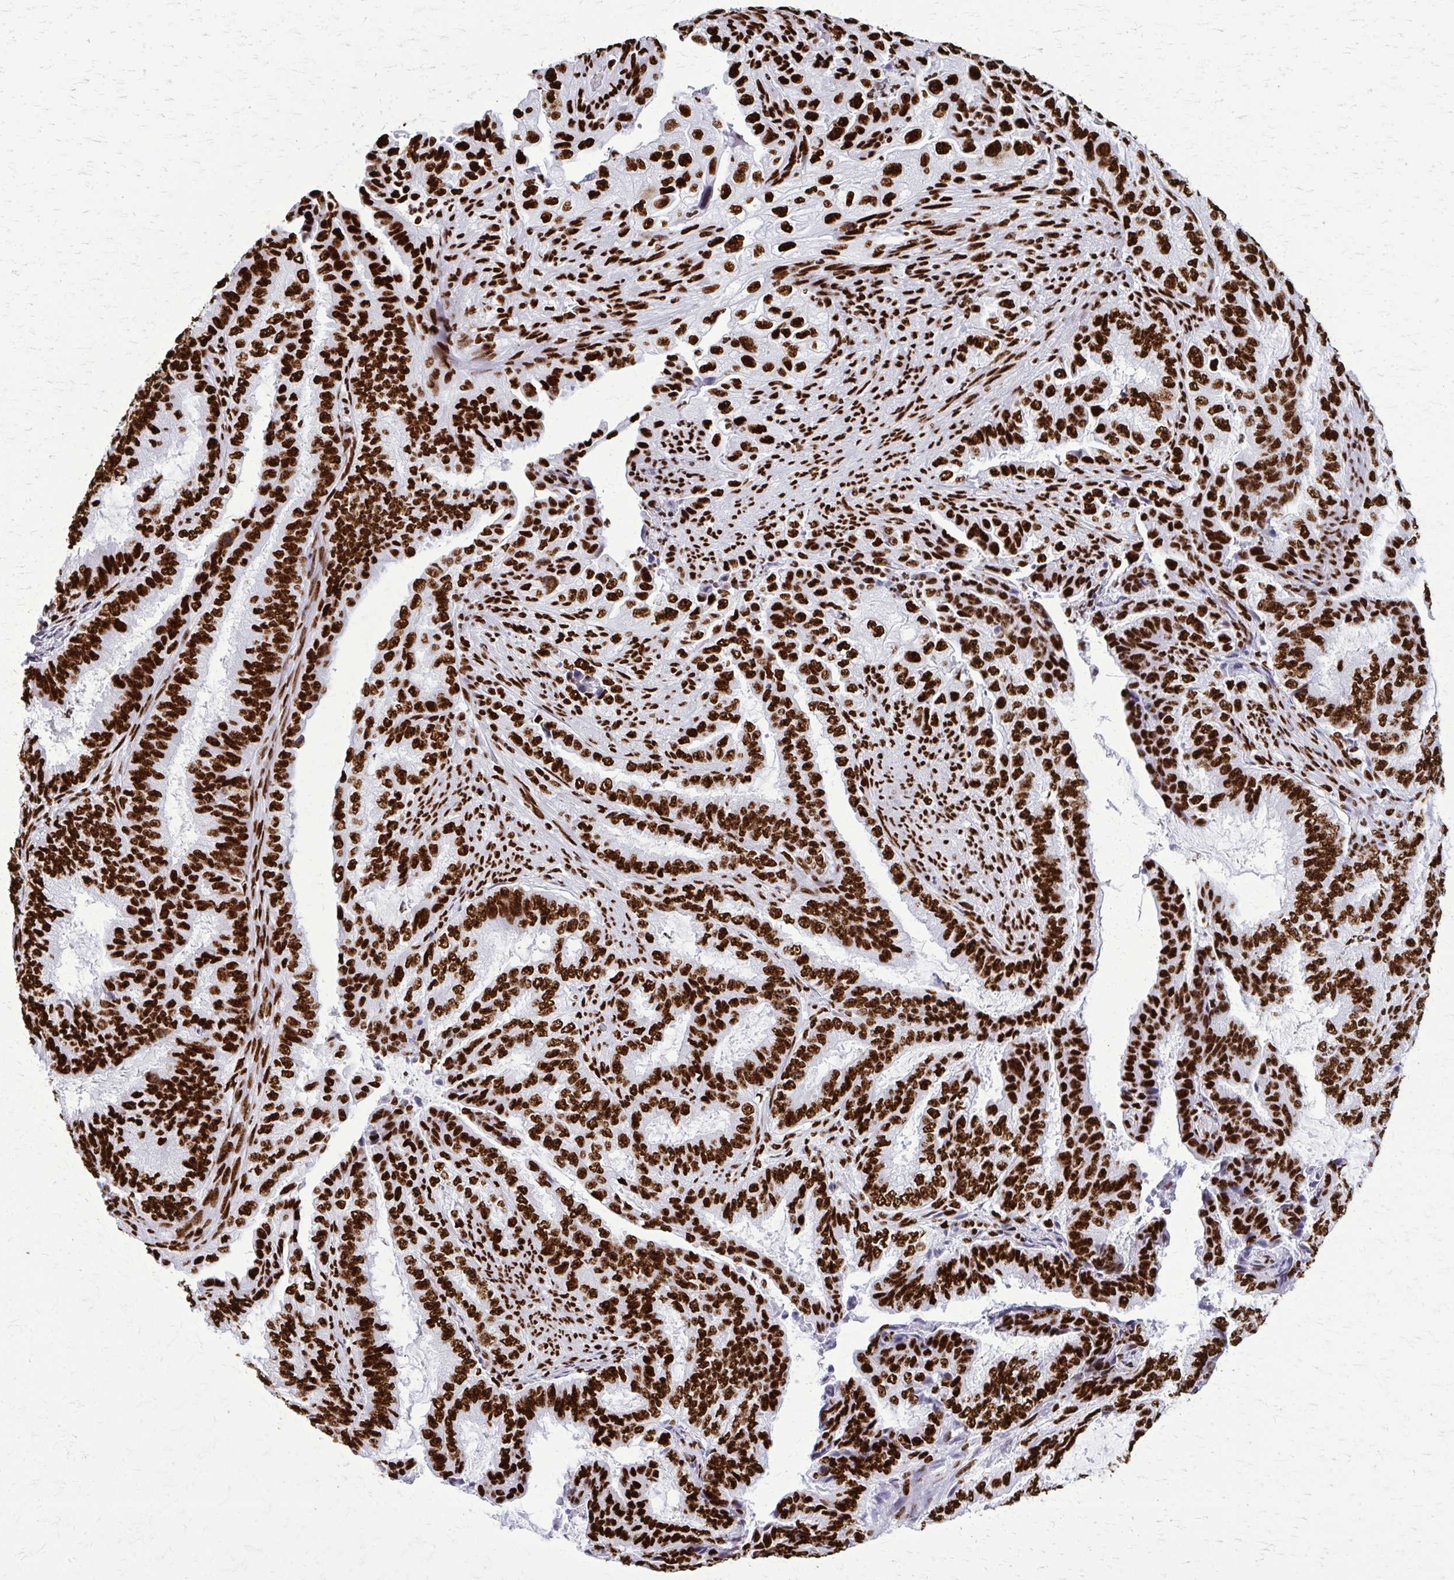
{"staining": {"intensity": "strong", "quantity": ">75%", "location": "nuclear"}, "tissue": "endometrial cancer", "cell_type": "Tumor cells", "image_type": "cancer", "snomed": [{"axis": "morphology", "description": "Adenocarcinoma, NOS"}, {"axis": "topography", "description": "Endometrium"}], "caption": "Human endometrial cancer (adenocarcinoma) stained with a brown dye displays strong nuclear positive positivity in about >75% of tumor cells.", "gene": "SFPQ", "patient": {"sex": "female", "age": 51}}